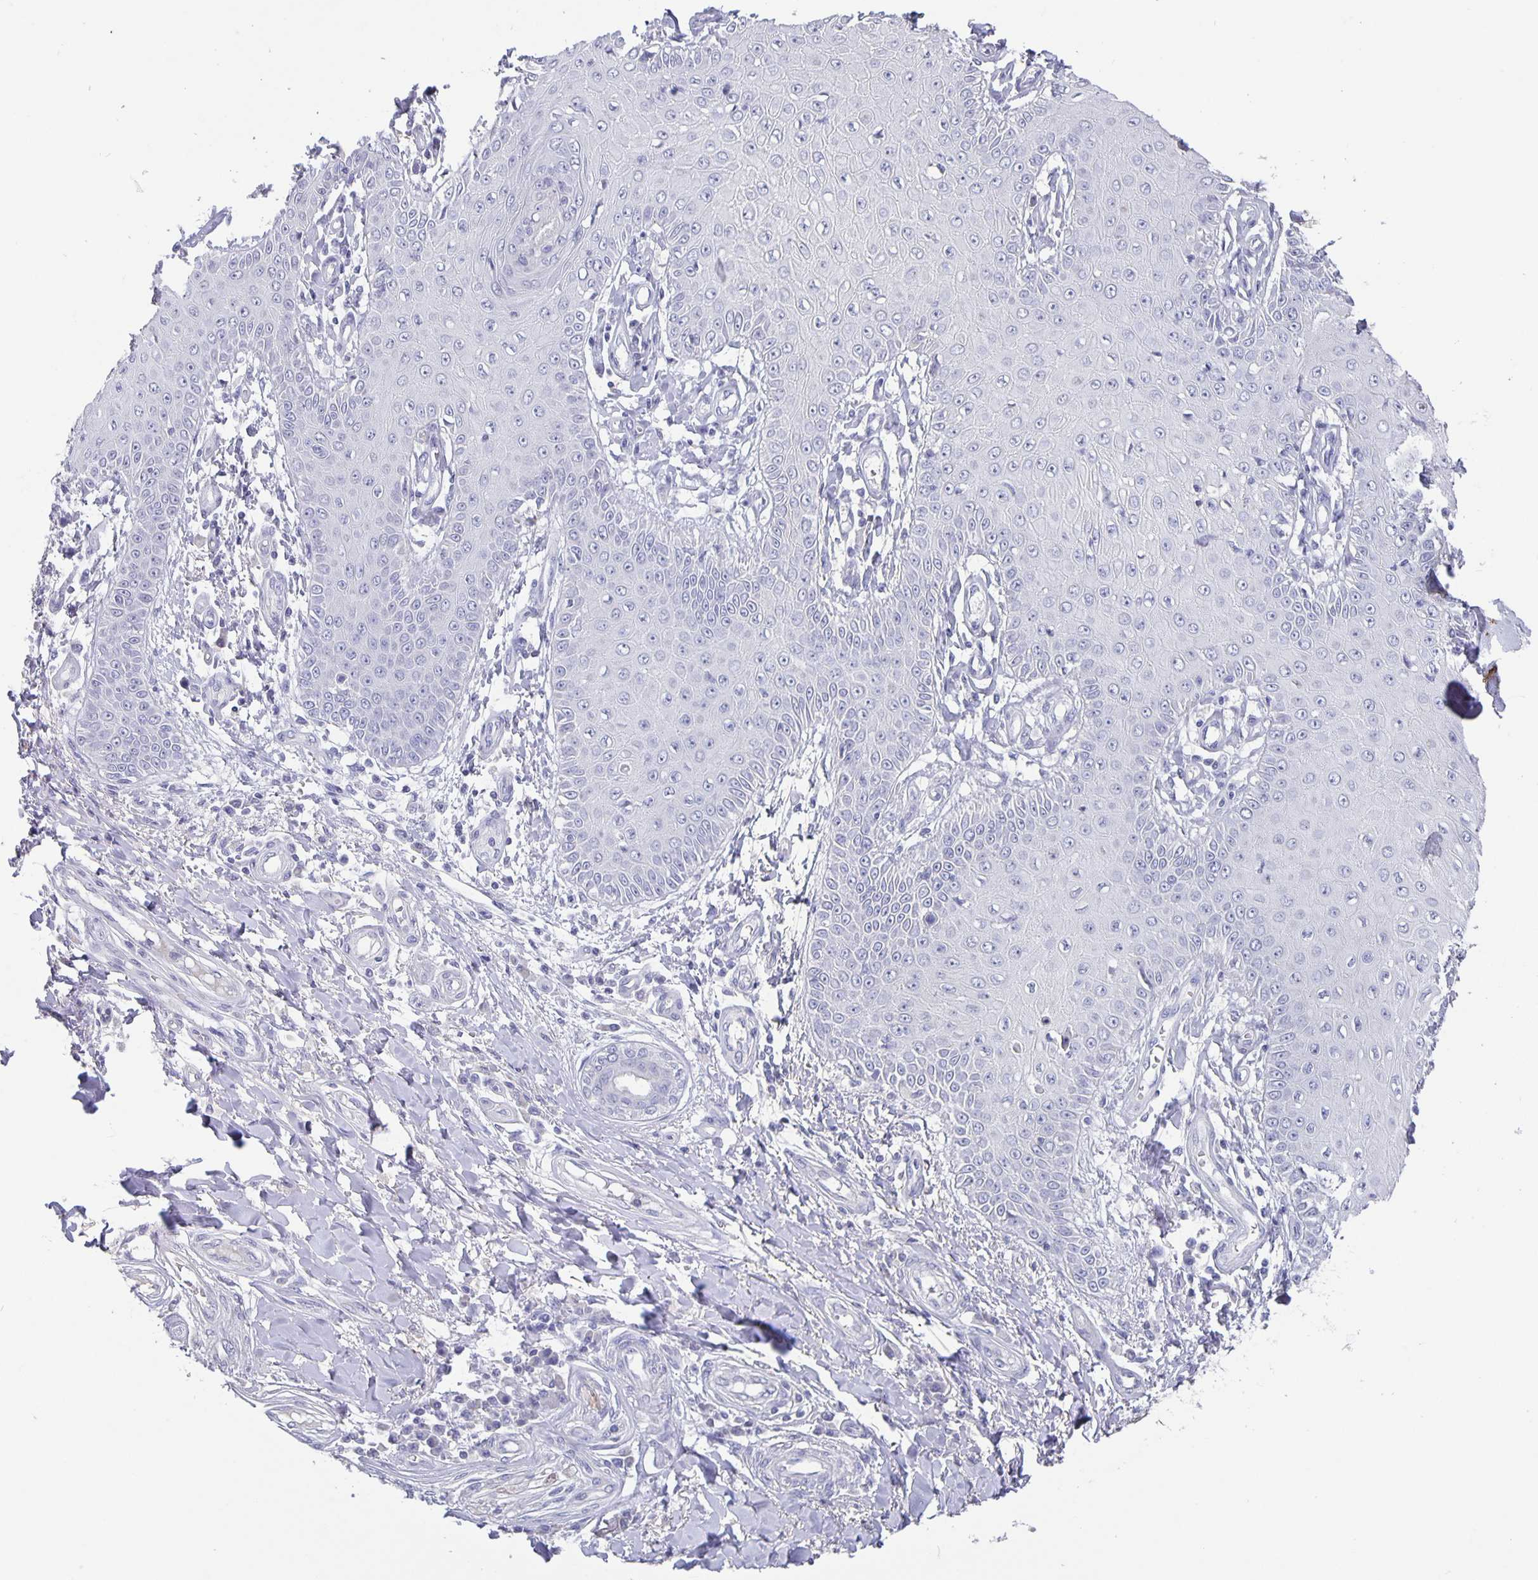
{"staining": {"intensity": "negative", "quantity": "none", "location": "none"}, "tissue": "skin cancer", "cell_type": "Tumor cells", "image_type": "cancer", "snomed": [{"axis": "morphology", "description": "Squamous cell carcinoma, NOS"}, {"axis": "topography", "description": "Skin"}], "caption": "Immunohistochemistry (IHC) micrograph of neoplastic tissue: human skin cancer stained with DAB (3,3'-diaminobenzidine) shows no significant protein staining in tumor cells.", "gene": "GDF15", "patient": {"sex": "male", "age": 70}}